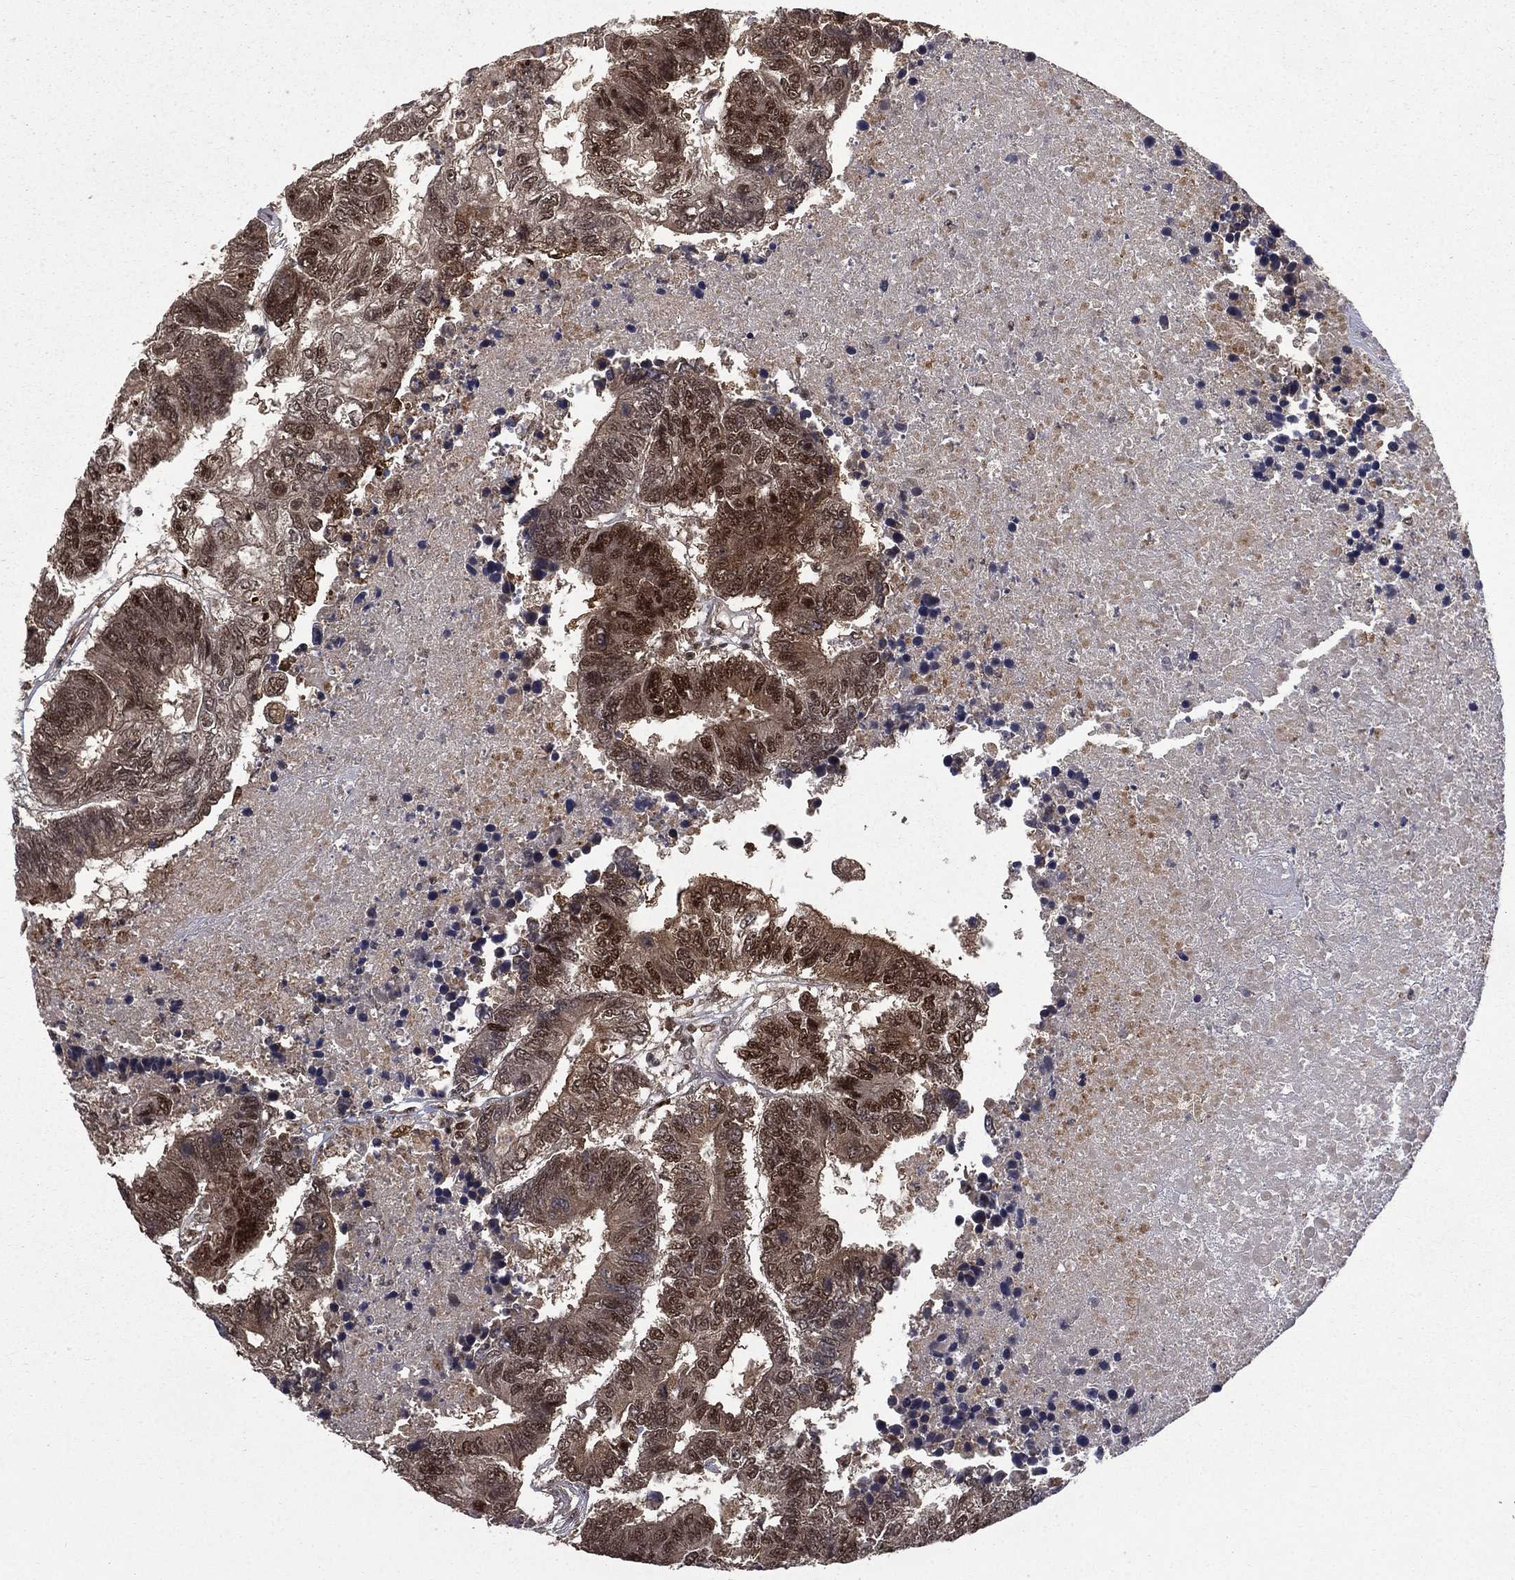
{"staining": {"intensity": "moderate", "quantity": "25%-75%", "location": "cytoplasmic/membranous,nuclear"}, "tissue": "colorectal cancer", "cell_type": "Tumor cells", "image_type": "cancer", "snomed": [{"axis": "morphology", "description": "Adenocarcinoma, NOS"}, {"axis": "topography", "description": "Colon"}], "caption": "Immunohistochemistry of human colorectal adenocarcinoma displays medium levels of moderate cytoplasmic/membranous and nuclear staining in approximately 25%-75% of tumor cells. (Stains: DAB (3,3'-diaminobenzidine) in brown, nuclei in blue, Microscopy: brightfield microscopy at high magnification).", "gene": "JMJD6", "patient": {"sex": "female", "age": 48}}